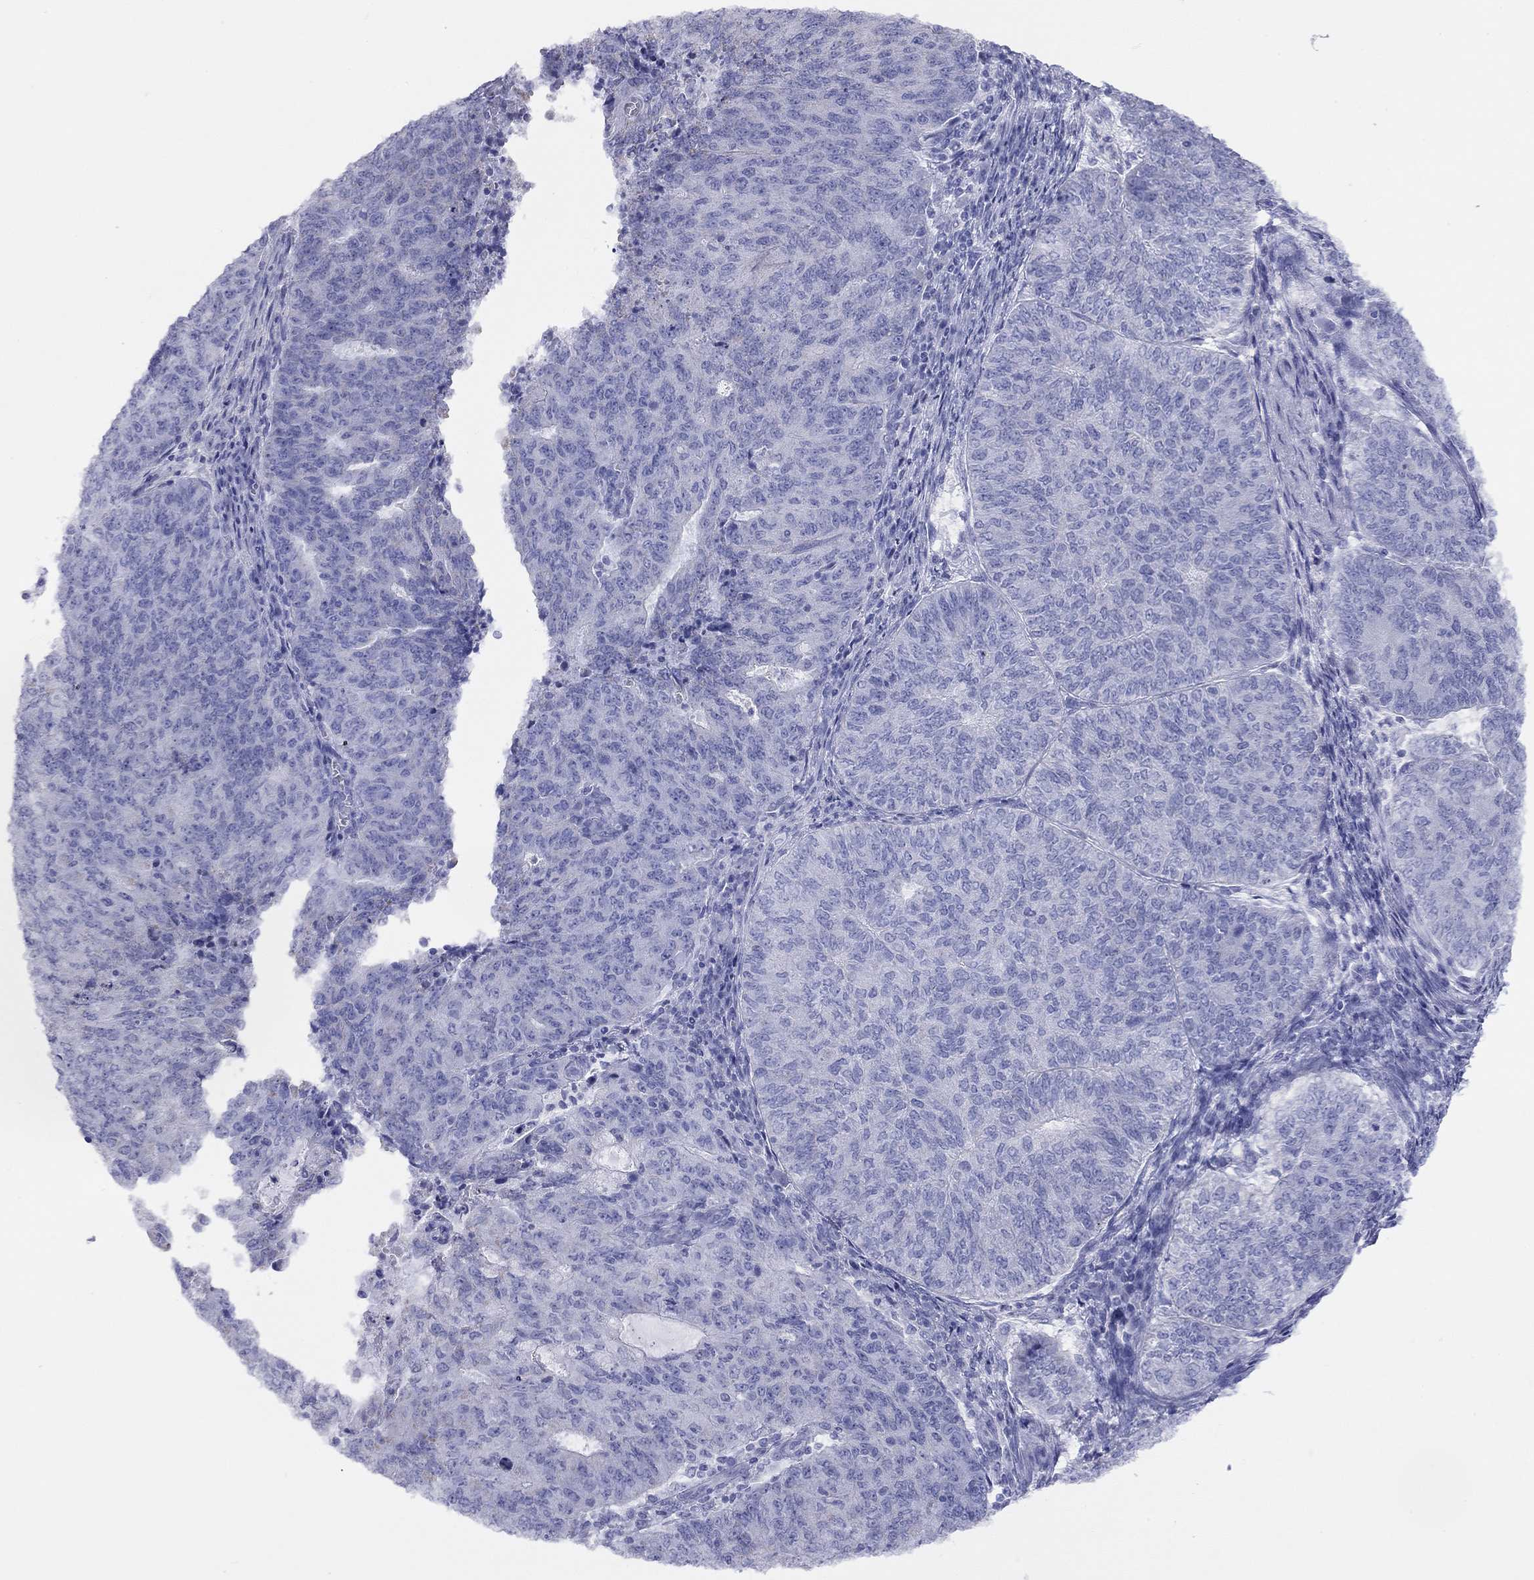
{"staining": {"intensity": "negative", "quantity": "none", "location": "none"}, "tissue": "endometrial cancer", "cell_type": "Tumor cells", "image_type": "cancer", "snomed": [{"axis": "morphology", "description": "Adenocarcinoma, NOS"}, {"axis": "topography", "description": "Endometrium"}], "caption": "Immunohistochemistry photomicrograph of human endometrial adenocarcinoma stained for a protein (brown), which displays no expression in tumor cells.", "gene": "DPY19L2", "patient": {"sex": "female", "age": 82}}